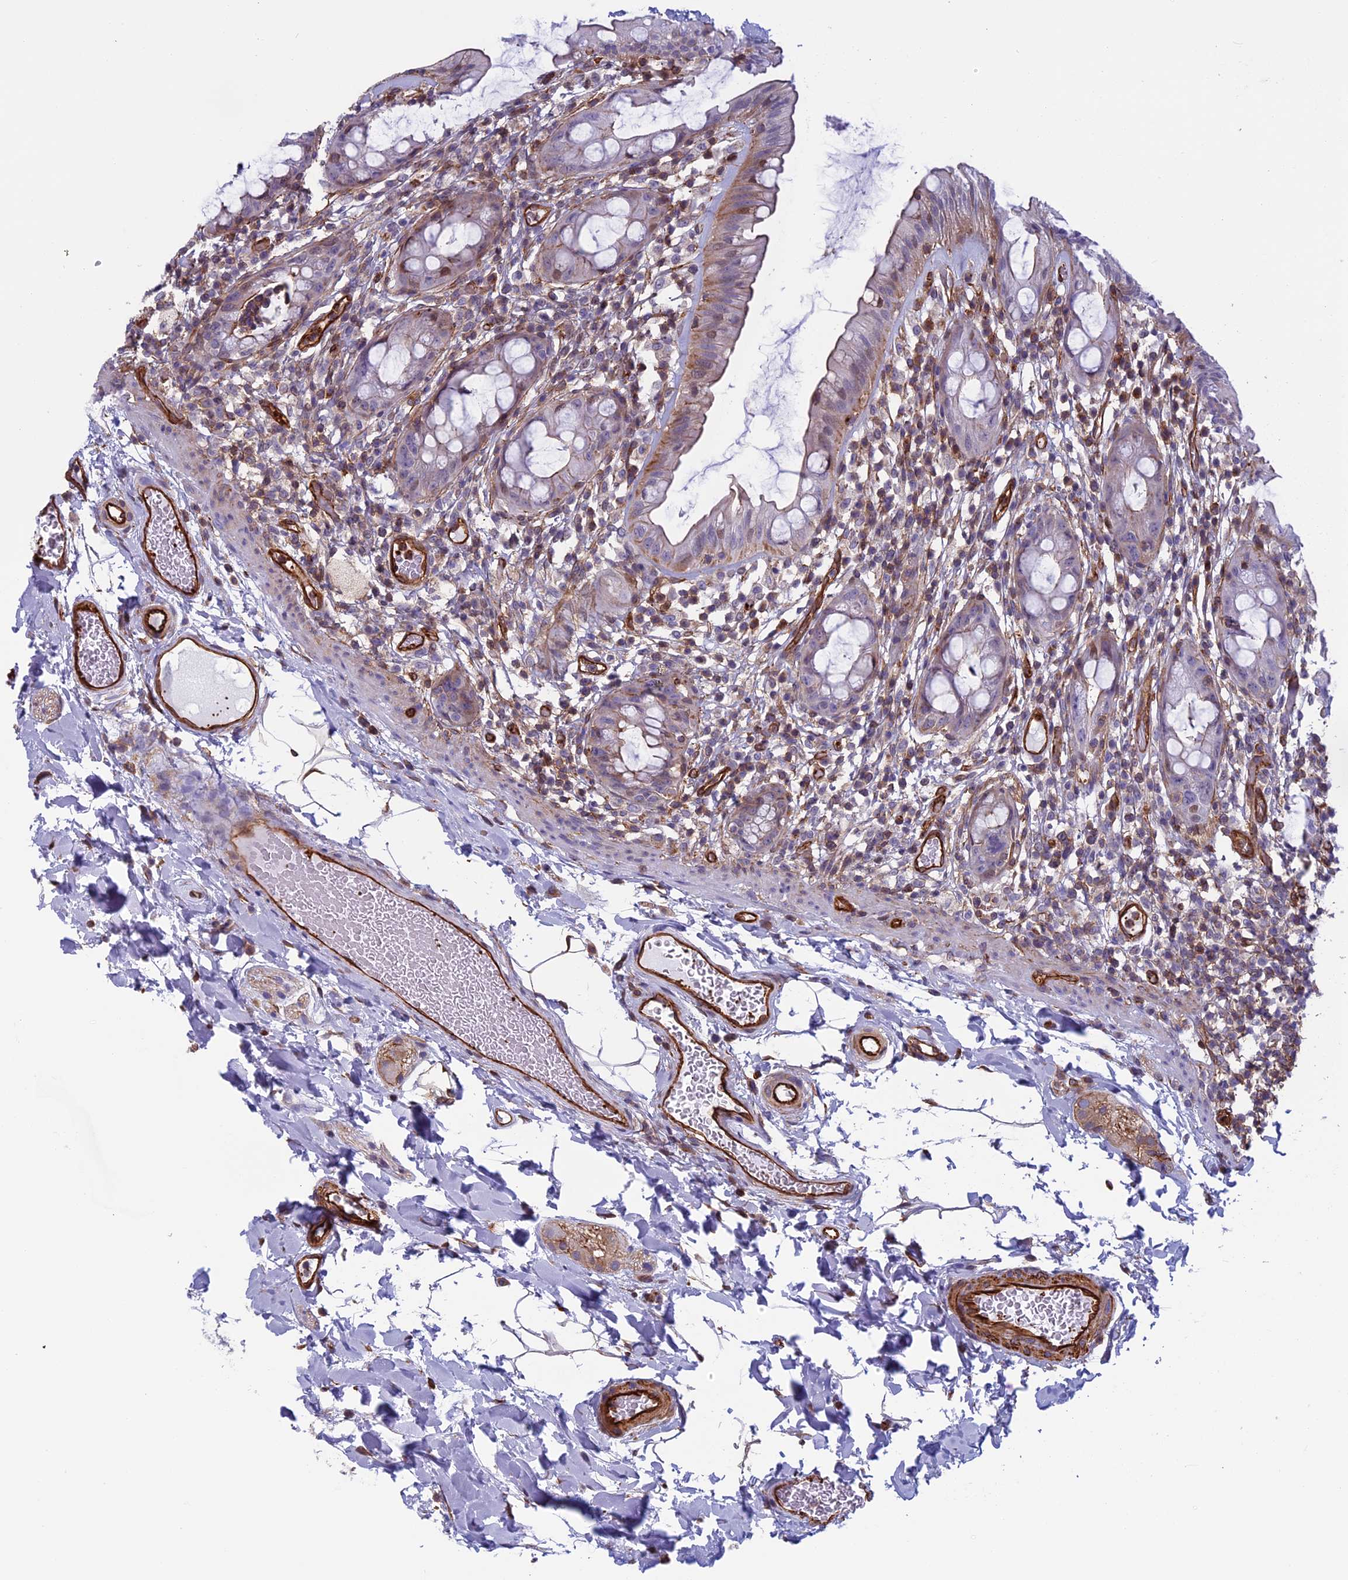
{"staining": {"intensity": "moderate", "quantity": "25%-75%", "location": "cytoplasmic/membranous"}, "tissue": "rectum", "cell_type": "Glandular cells", "image_type": "normal", "snomed": [{"axis": "morphology", "description": "Normal tissue, NOS"}, {"axis": "topography", "description": "Rectum"}], "caption": "High-magnification brightfield microscopy of normal rectum stained with DAB (3,3'-diaminobenzidine) (brown) and counterstained with hematoxylin (blue). glandular cells exhibit moderate cytoplasmic/membranous expression is seen in approximately25%-75% of cells.", "gene": "ANGPTL2", "patient": {"sex": "female", "age": 57}}